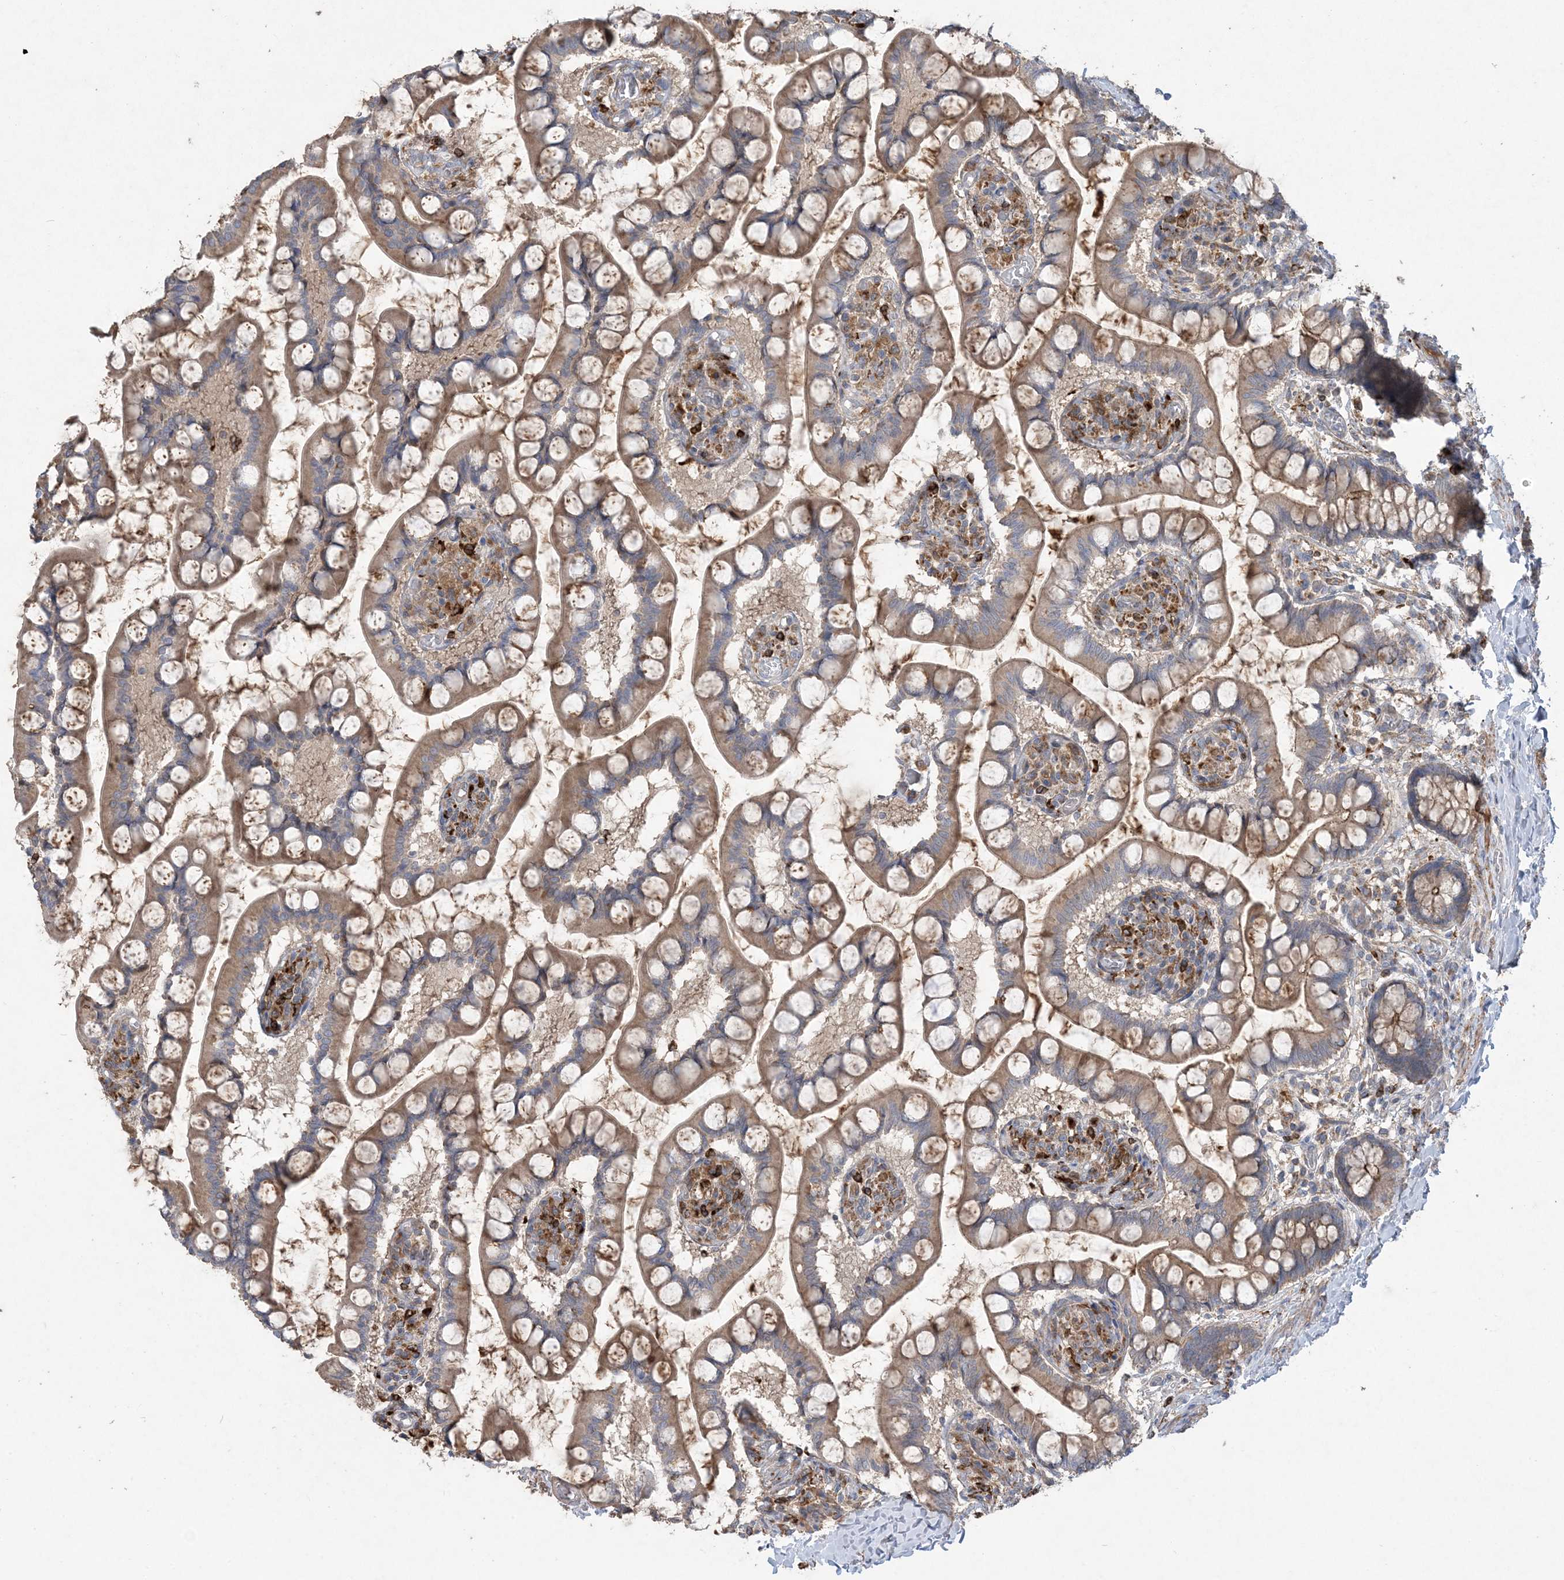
{"staining": {"intensity": "weak", "quantity": ">75%", "location": "cytoplasmic/membranous"}, "tissue": "small intestine", "cell_type": "Glandular cells", "image_type": "normal", "snomed": [{"axis": "morphology", "description": "Normal tissue, NOS"}, {"axis": "topography", "description": "Small intestine"}], "caption": "The immunohistochemical stain highlights weak cytoplasmic/membranous staining in glandular cells of normal small intestine. (DAB = brown stain, brightfield microscopy at high magnification).", "gene": "MASP2", "patient": {"sex": "male", "age": 52}}